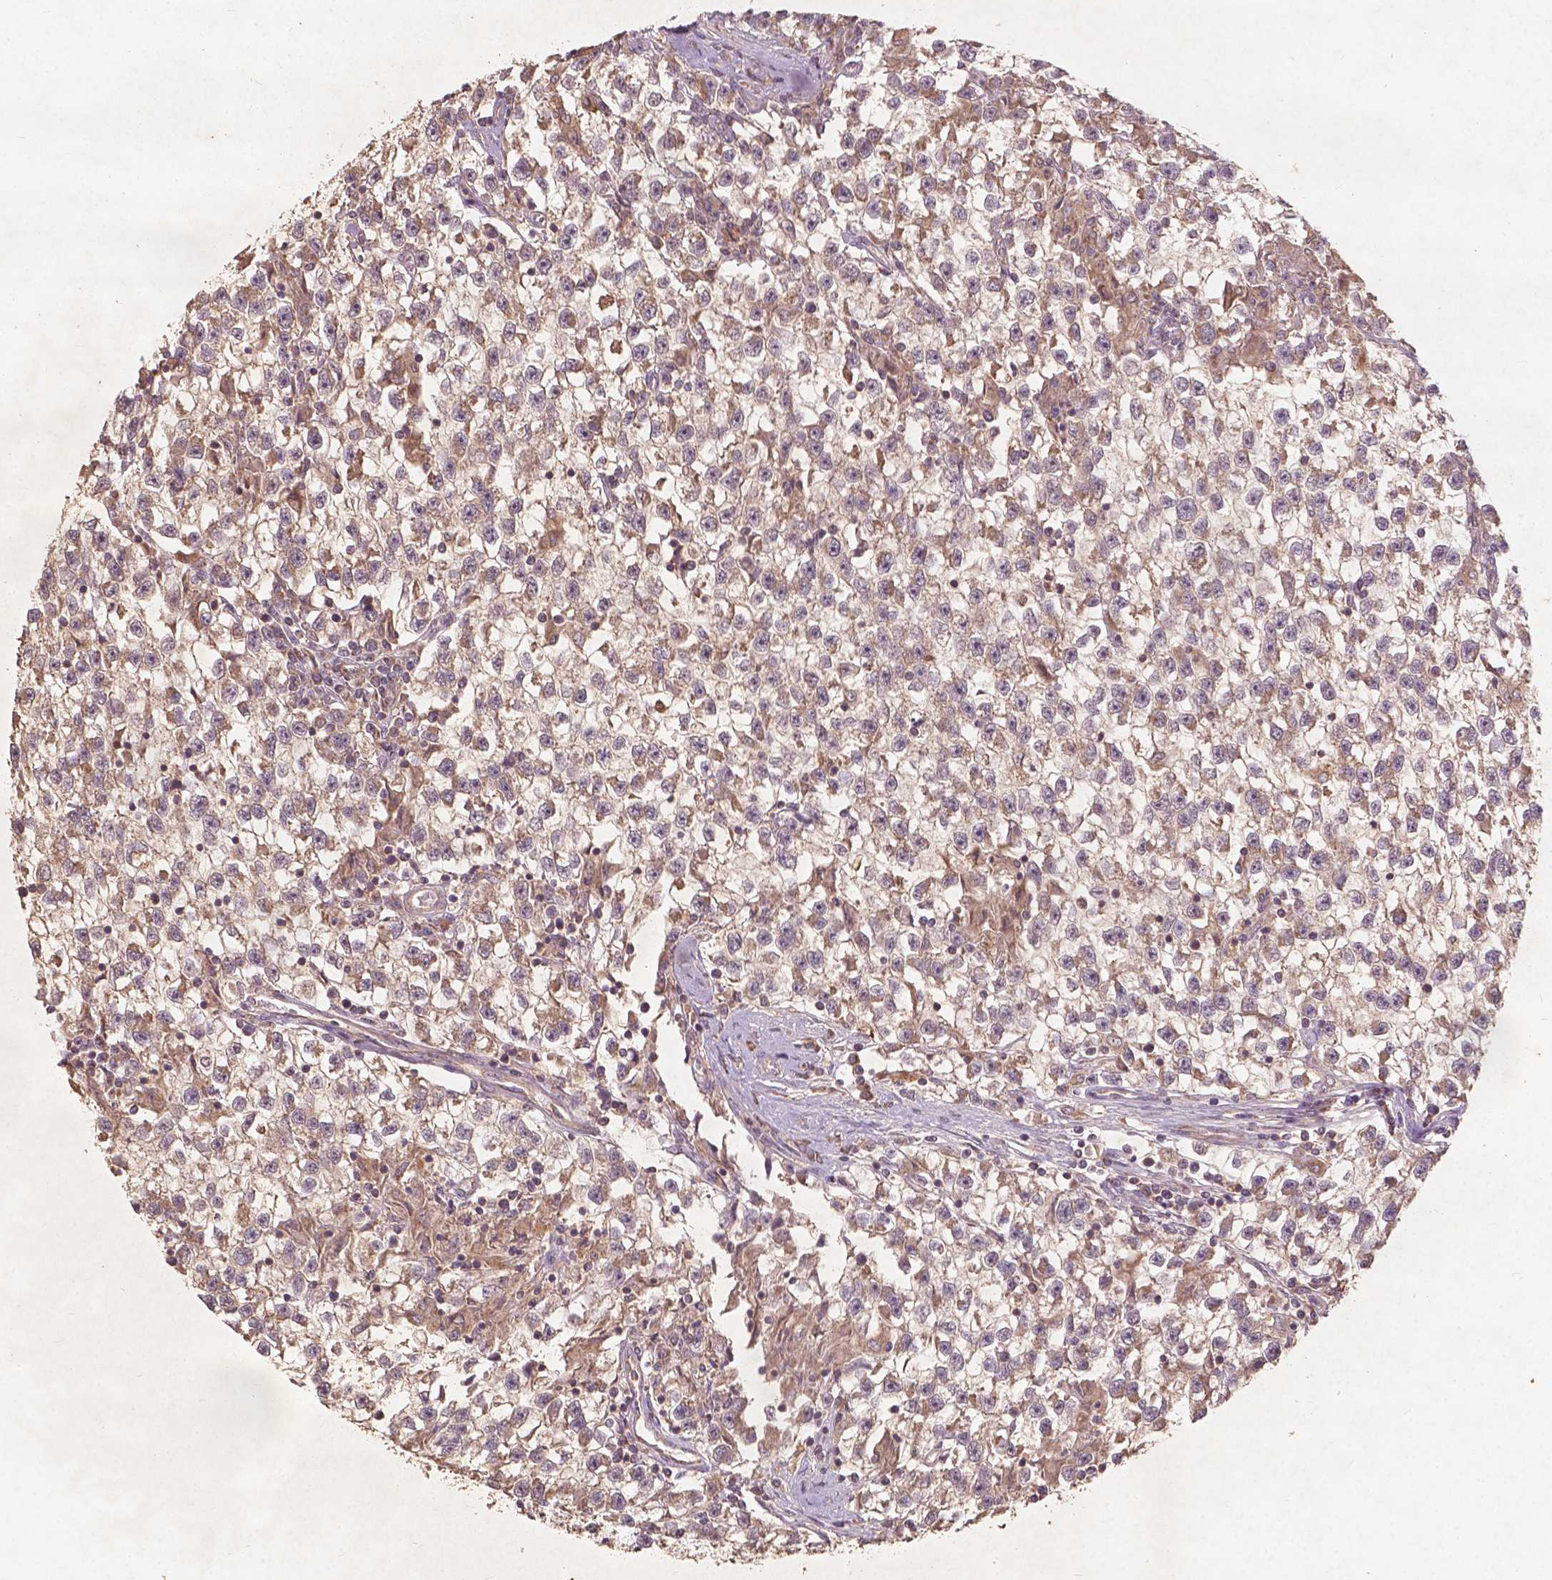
{"staining": {"intensity": "moderate", "quantity": "25%-75%", "location": "cytoplasmic/membranous"}, "tissue": "testis cancer", "cell_type": "Tumor cells", "image_type": "cancer", "snomed": [{"axis": "morphology", "description": "Seminoma, NOS"}, {"axis": "topography", "description": "Testis"}], "caption": "Moderate cytoplasmic/membranous expression for a protein is appreciated in about 25%-75% of tumor cells of seminoma (testis) using immunohistochemistry (IHC).", "gene": "ST6GALNAC5", "patient": {"sex": "male", "age": 31}}